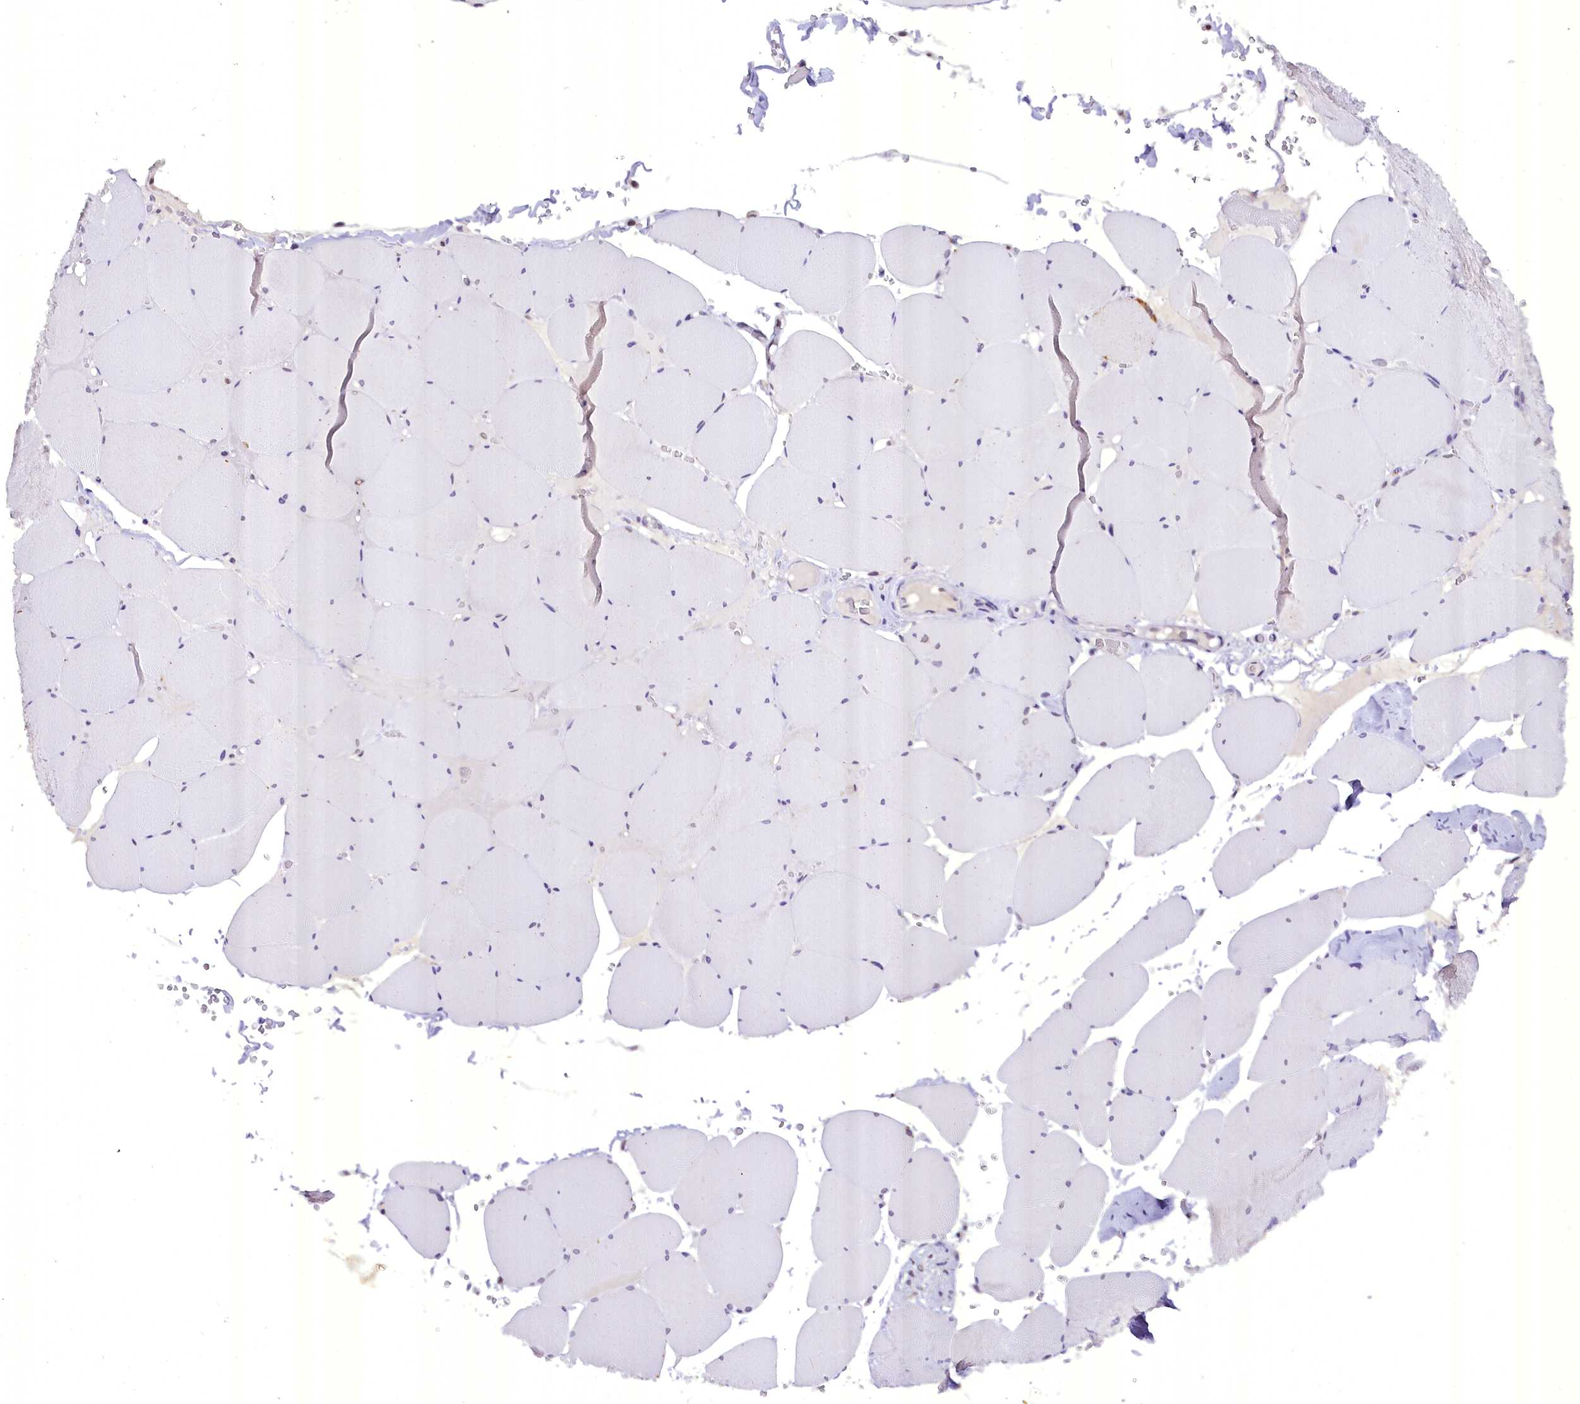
{"staining": {"intensity": "negative", "quantity": "none", "location": "none"}, "tissue": "skeletal muscle", "cell_type": "Myocytes", "image_type": "normal", "snomed": [{"axis": "morphology", "description": "Normal tissue, NOS"}, {"axis": "topography", "description": "Skeletal muscle"}, {"axis": "topography", "description": "Head-Neck"}], "caption": "An immunohistochemistry micrograph of benign skeletal muscle is shown. There is no staining in myocytes of skeletal muscle.", "gene": "NCBP1", "patient": {"sex": "male", "age": 66}}